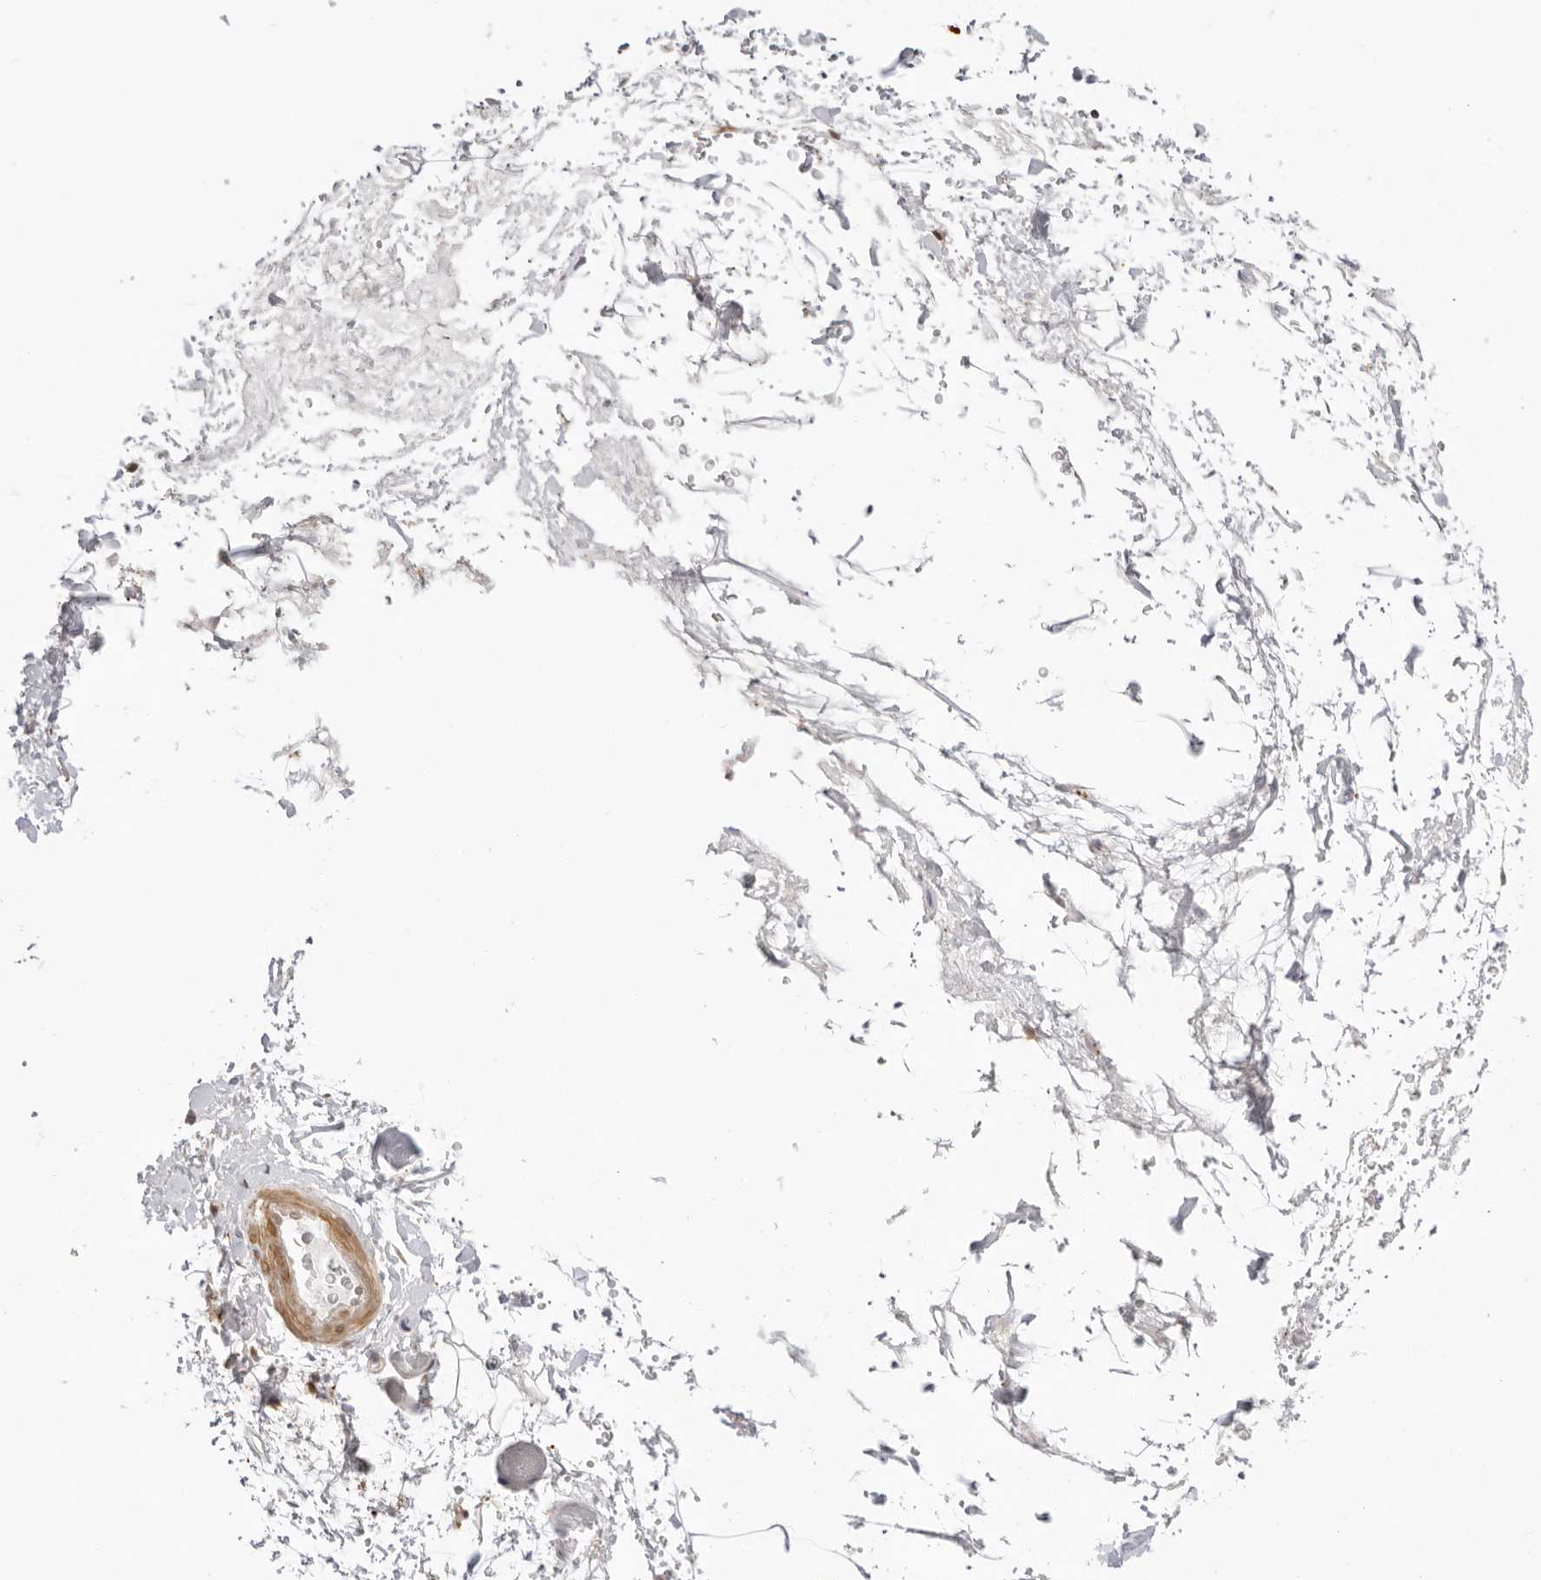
{"staining": {"intensity": "moderate", "quantity": ">75%", "location": "nuclear"}, "tissue": "adipose tissue", "cell_type": "Adipocytes", "image_type": "normal", "snomed": [{"axis": "morphology", "description": "Normal tissue, NOS"}, {"axis": "morphology", "description": "Adenocarcinoma, NOS"}, {"axis": "topography", "description": "Esophagus"}], "caption": "Protein staining by immunohistochemistry displays moderate nuclear positivity in about >75% of adipocytes in unremarkable adipose tissue.", "gene": "RNF146", "patient": {"sex": "male", "age": 62}}